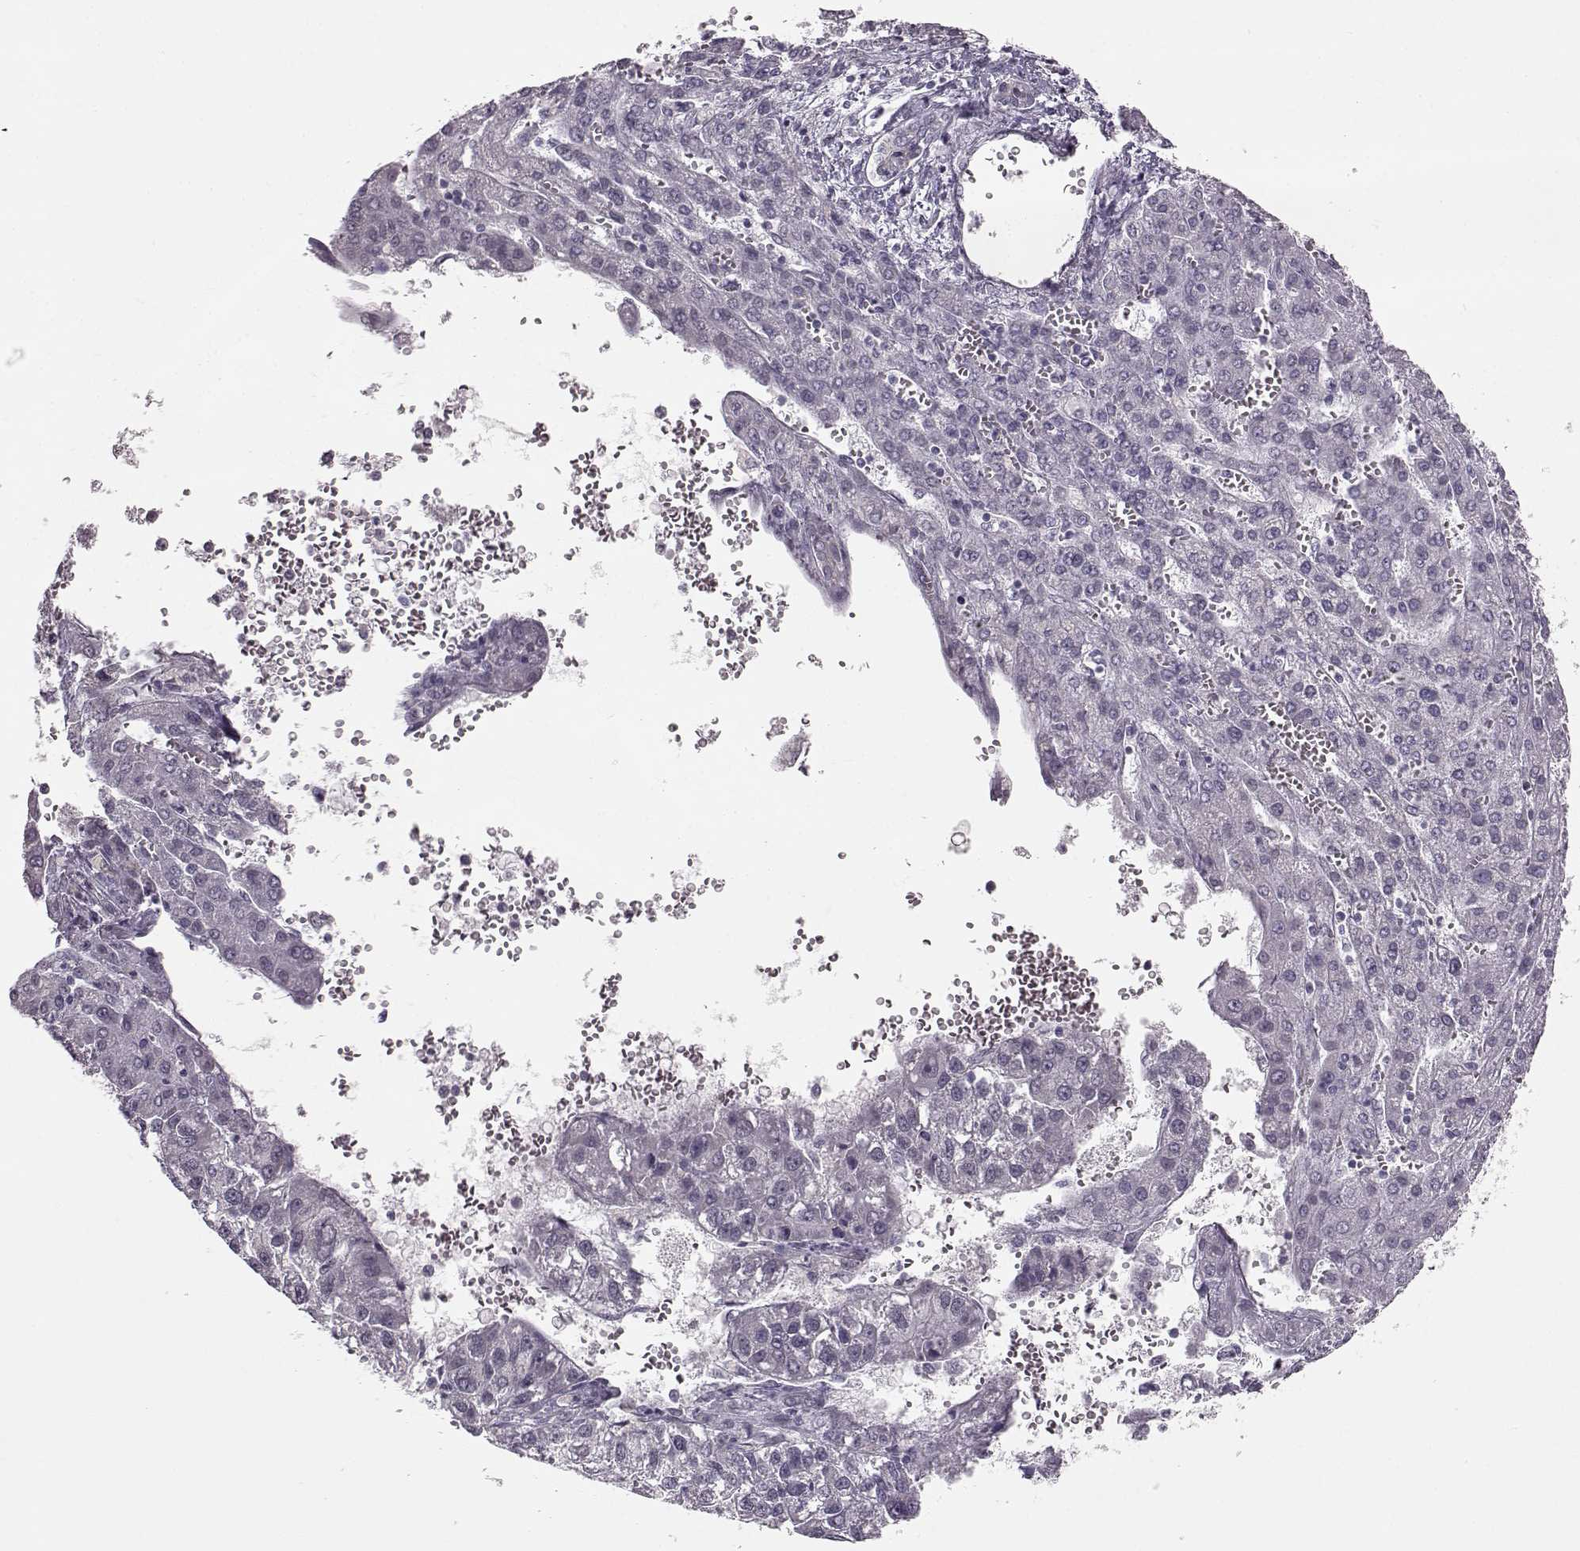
{"staining": {"intensity": "negative", "quantity": "none", "location": "none"}, "tissue": "liver cancer", "cell_type": "Tumor cells", "image_type": "cancer", "snomed": [{"axis": "morphology", "description": "Carcinoma, Hepatocellular, NOS"}, {"axis": "topography", "description": "Liver"}], "caption": "The image exhibits no significant expression in tumor cells of hepatocellular carcinoma (liver).", "gene": "MAP6D1", "patient": {"sex": "female", "age": 70}}